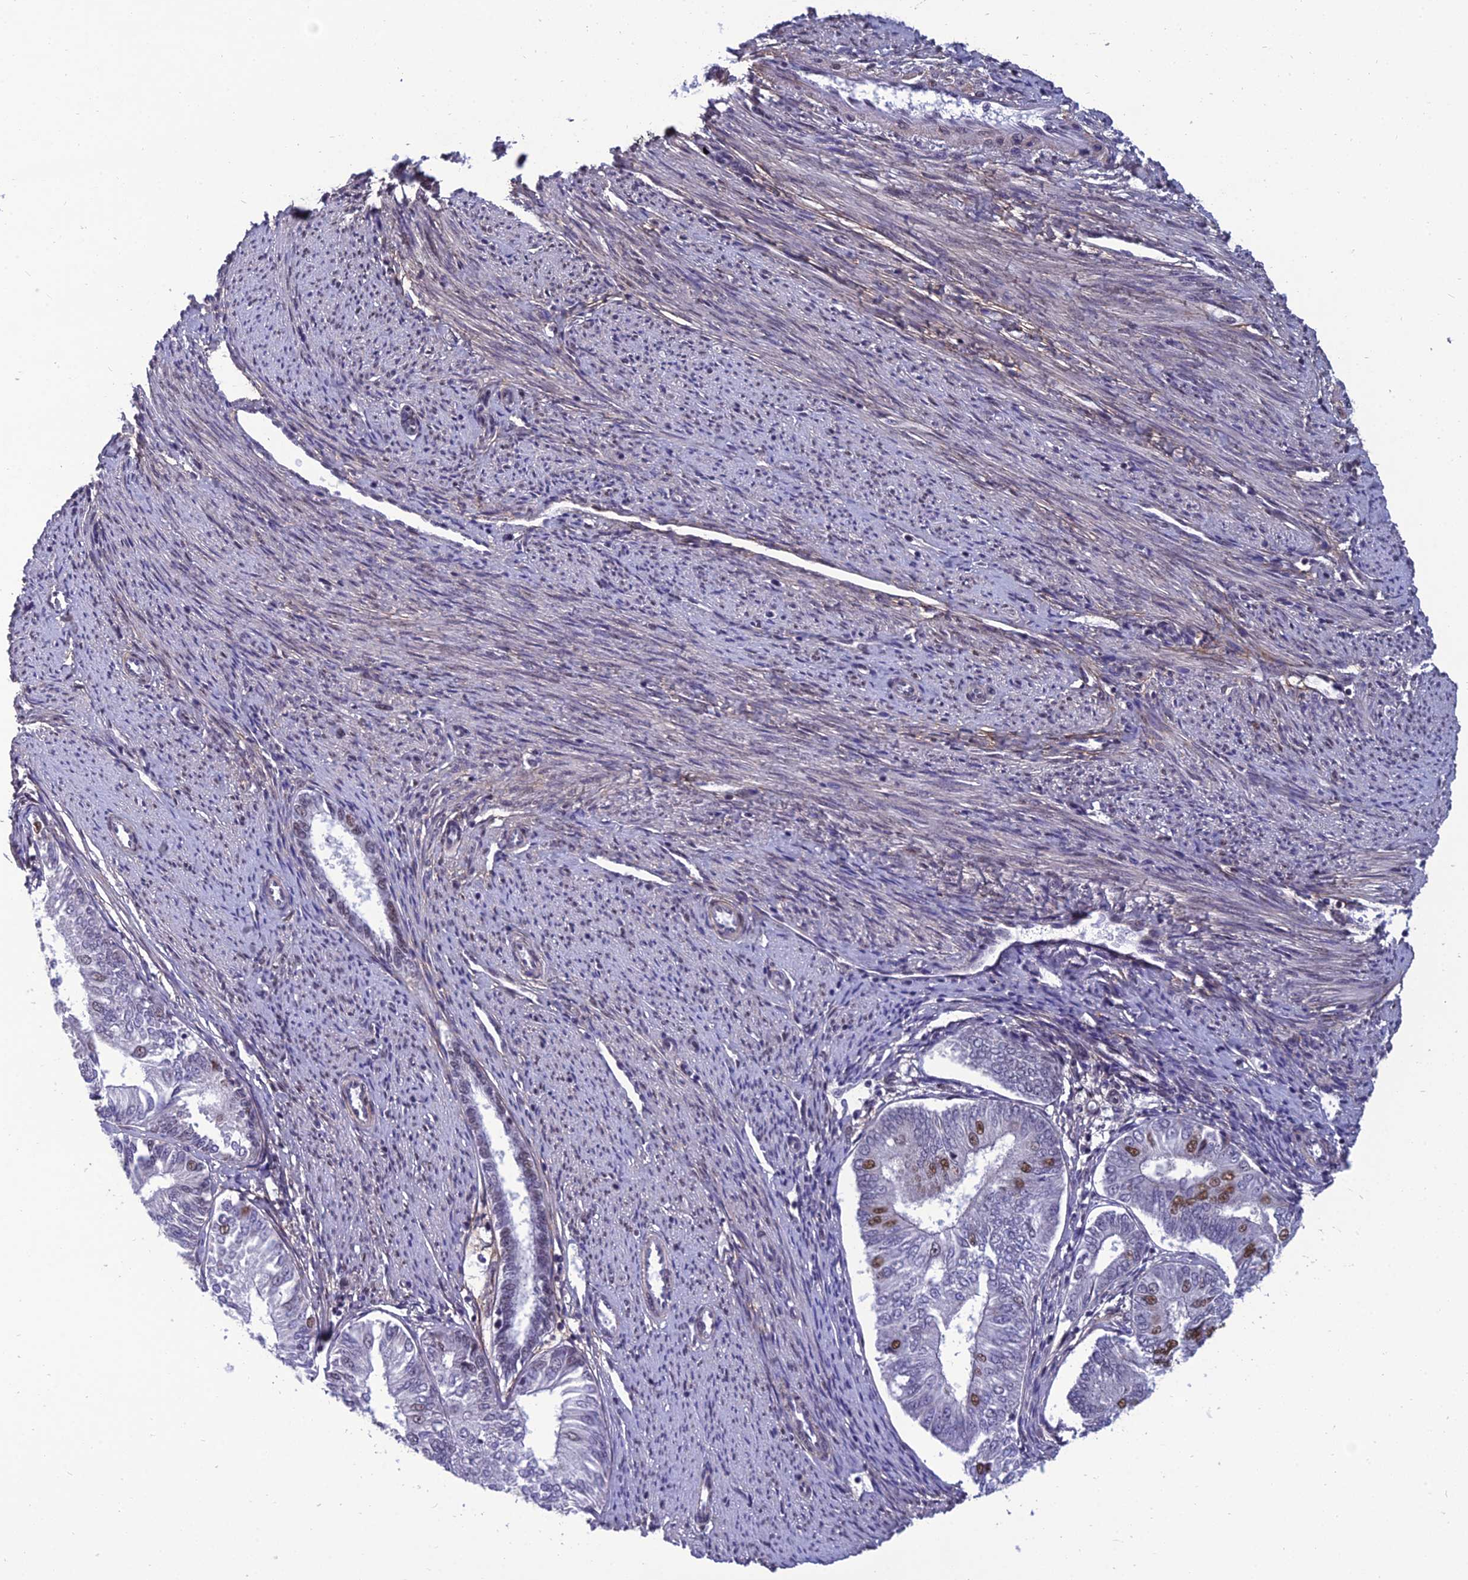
{"staining": {"intensity": "moderate", "quantity": "<25%", "location": "nuclear"}, "tissue": "endometrial cancer", "cell_type": "Tumor cells", "image_type": "cancer", "snomed": [{"axis": "morphology", "description": "Adenocarcinoma, NOS"}, {"axis": "topography", "description": "Endometrium"}], "caption": "Protein staining of adenocarcinoma (endometrial) tissue displays moderate nuclear positivity in approximately <25% of tumor cells.", "gene": "RSRC1", "patient": {"sex": "female", "age": 58}}